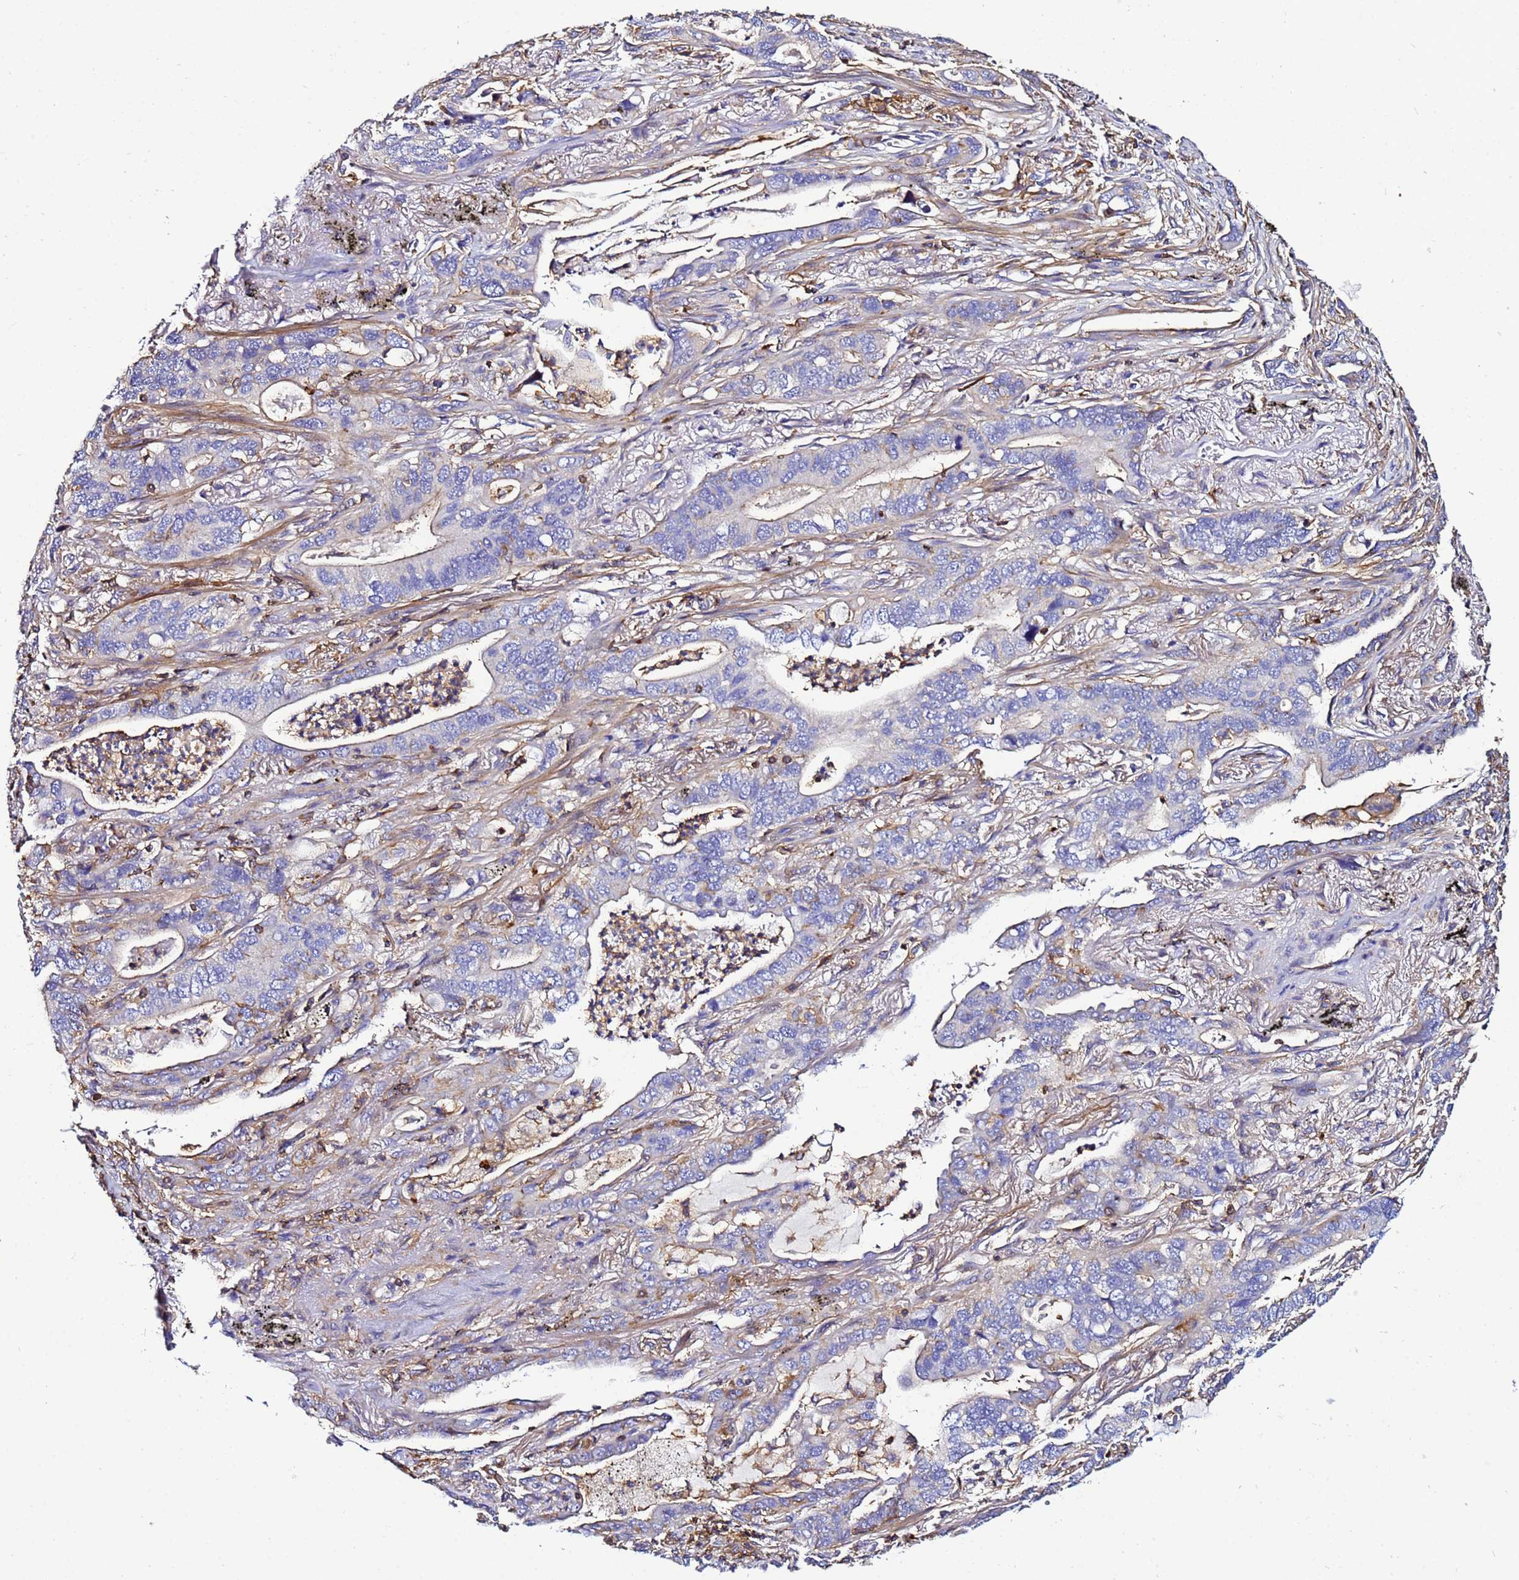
{"staining": {"intensity": "negative", "quantity": "none", "location": "none"}, "tissue": "lung cancer", "cell_type": "Tumor cells", "image_type": "cancer", "snomed": [{"axis": "morphology", "description": "Adenocarcinoma, NOS"}, {"axis": "topography", "description": "Lung"}], "caption": "This is an IHC micrograph of human lung cancer (adenocarcinoma). There is no positivity in tumor cells.", "gene": "ACTB", "patient": {"sex": "male", "age": 67}}